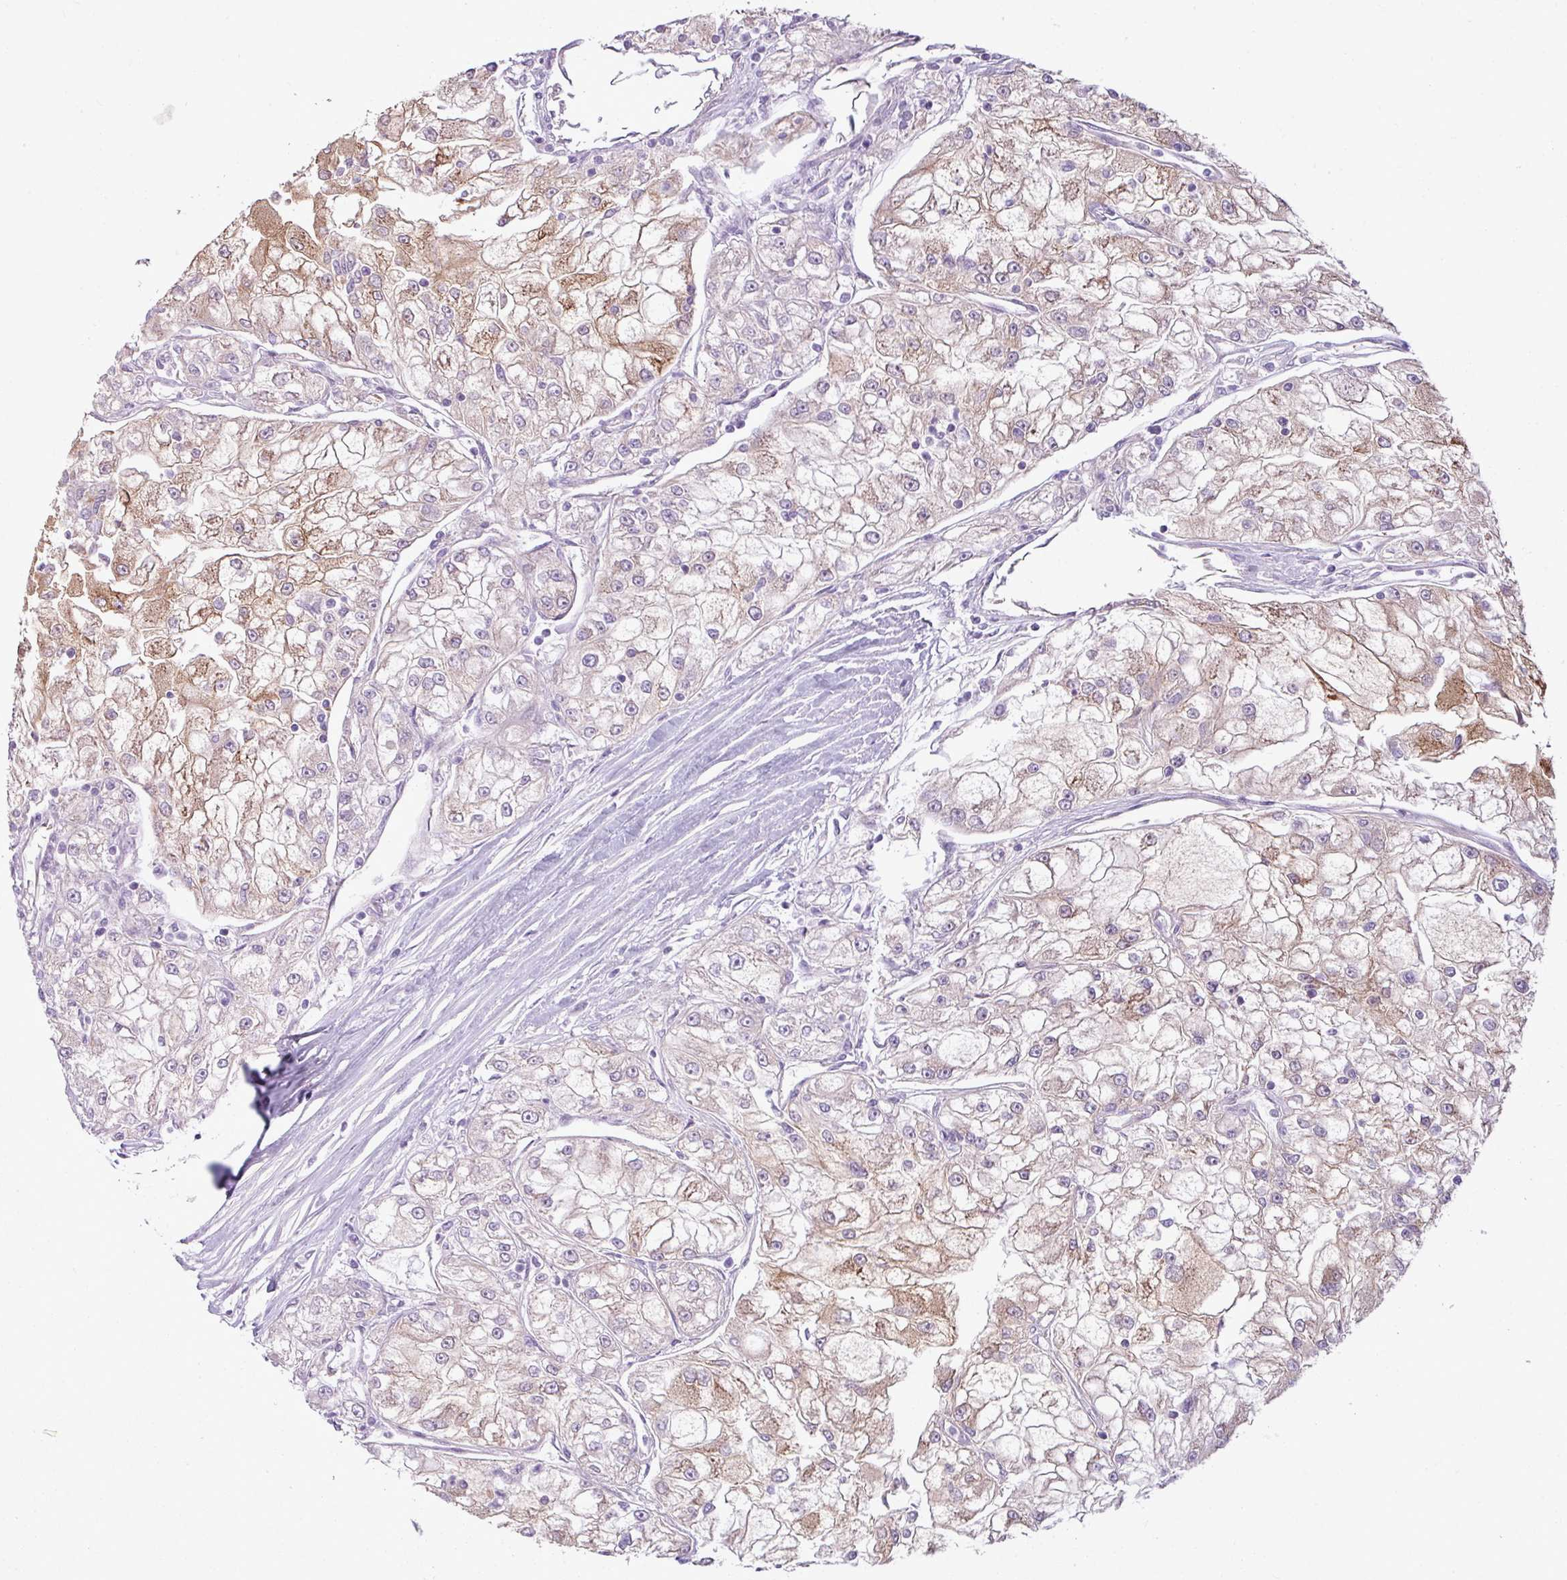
{"staining": {"intensity": "moderate", "quantity": "25%-75%", "location": "cytoplasmic/membranous"}, "tissue": "renal cancer", "cell_type": "Tumor cells", "image_type": "cancer", "snomed": [{"axis": "morphology", "description": "Adenocarcinoma, NOS"}, {"axis": "topography", "description": "Kidney"}], "caption": "This histopathology image exhibits renal cancer (adenocarcinoma) stained with IHC to label a protein in brown. The cytoplasmic/membranous of tumor cells show moderate positivity for the protein. Nuclei are counter-stained blue.", "gene": "CAMK2B", "patient": {"sex": "female", "age": 72}}